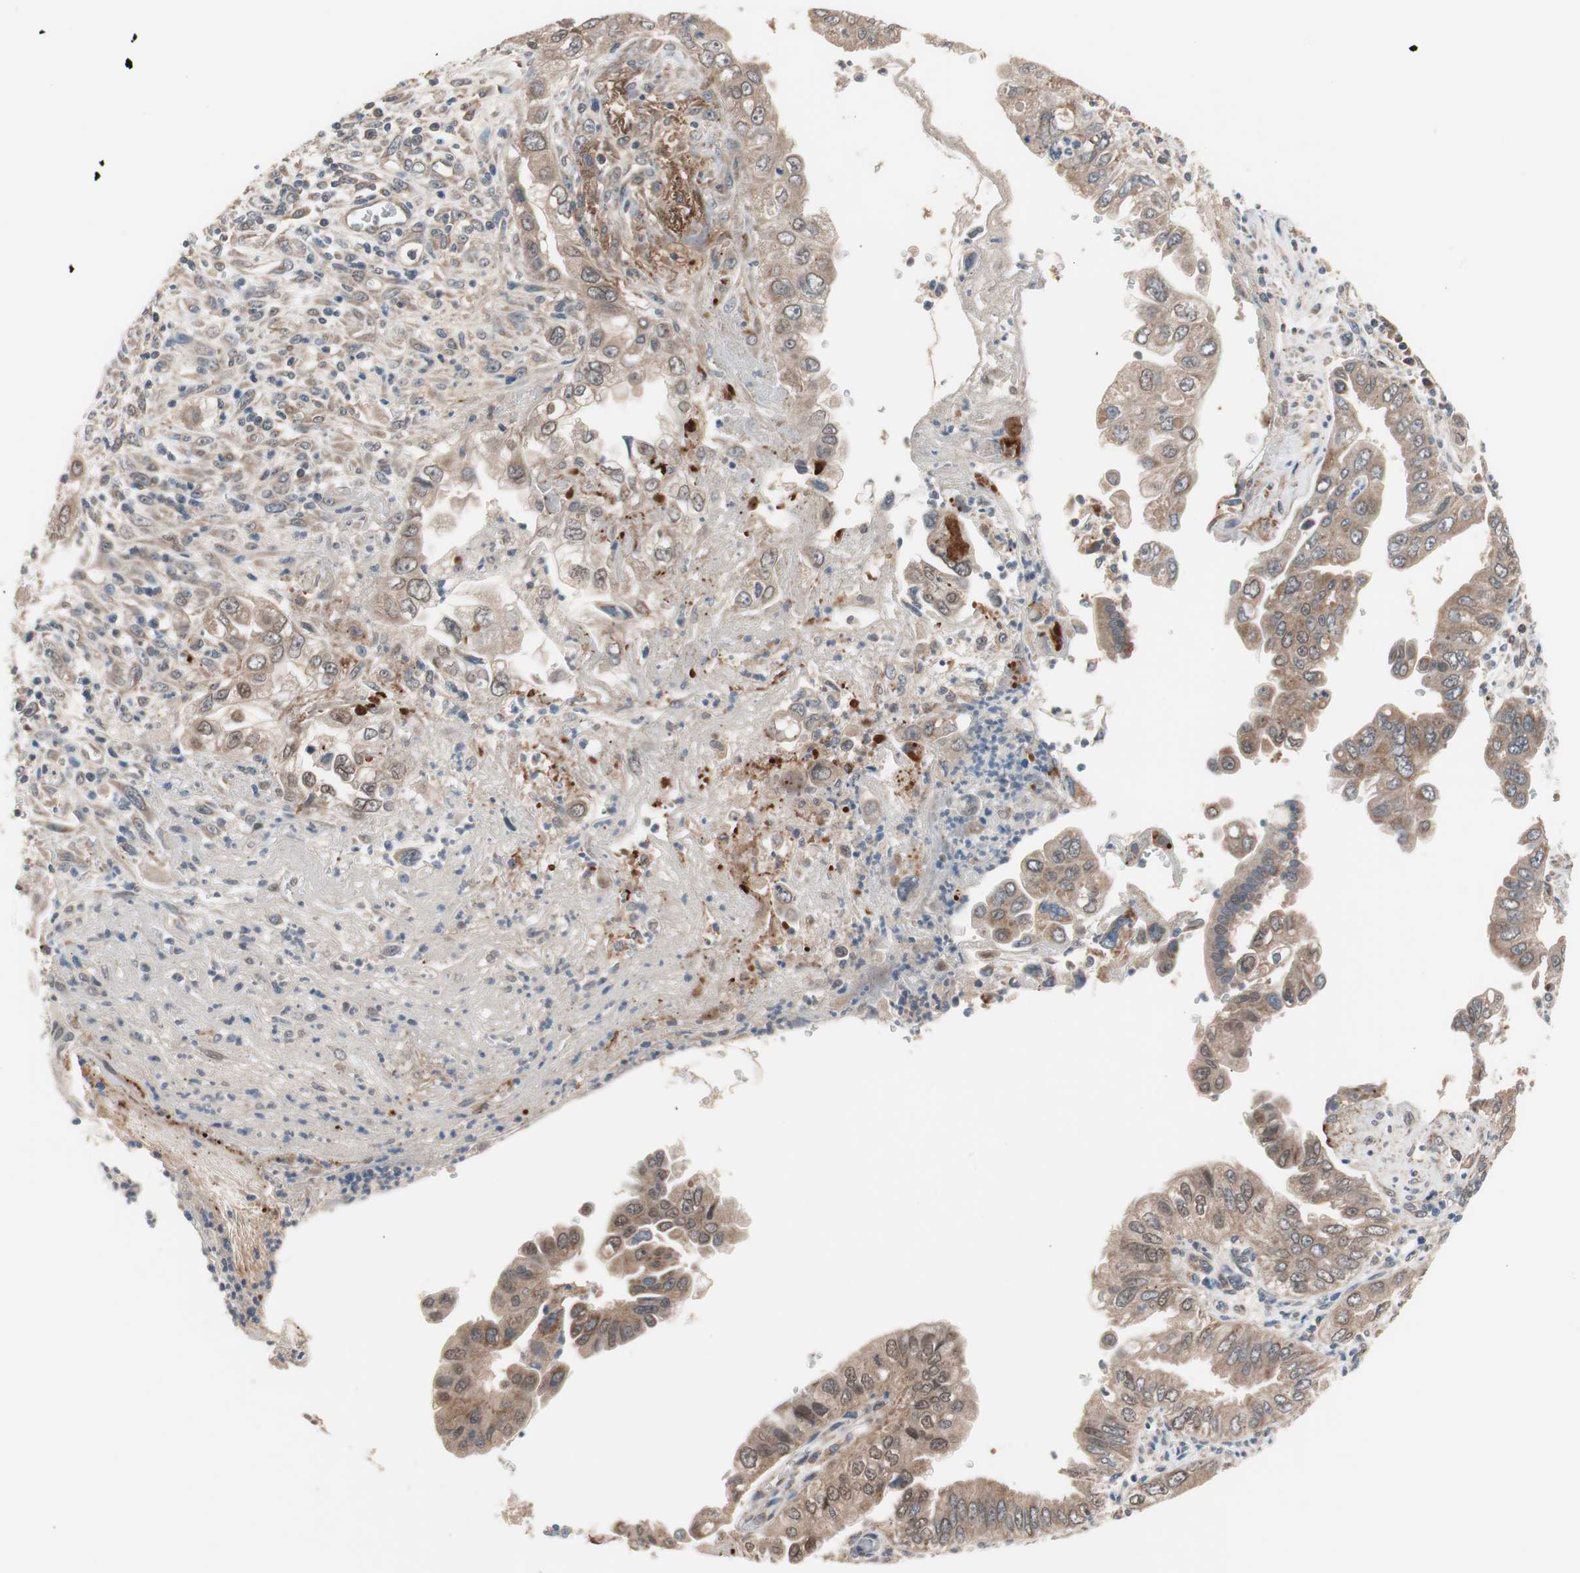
{"staining": {"intensity": "moderate", "quantity": ">75%", "location": "cytoplasmic/membranous"}, "tissue": "pancreatic cancer", "cell_type": "Tumor cells", "image_type": "cancer", "snomed": [{"axis": "morphology", "description": "Normal tissue, NOS"}, {"axis": "topography", "description": "Lymph node"}], "caption": "IHC staining of pancreatic cancer, which displays medium levels of moderate cytoplasmic/membranous expression in about >75% of tumor cells indicating moderate cytoplasmic/membranous protein positivity. The staining was performed using DAB (brown) for protein detection and nuclei were counterstained in hematoxylin (blue).", "gene": "HMBS", "patient": {"sex": "male", "age": 50}}